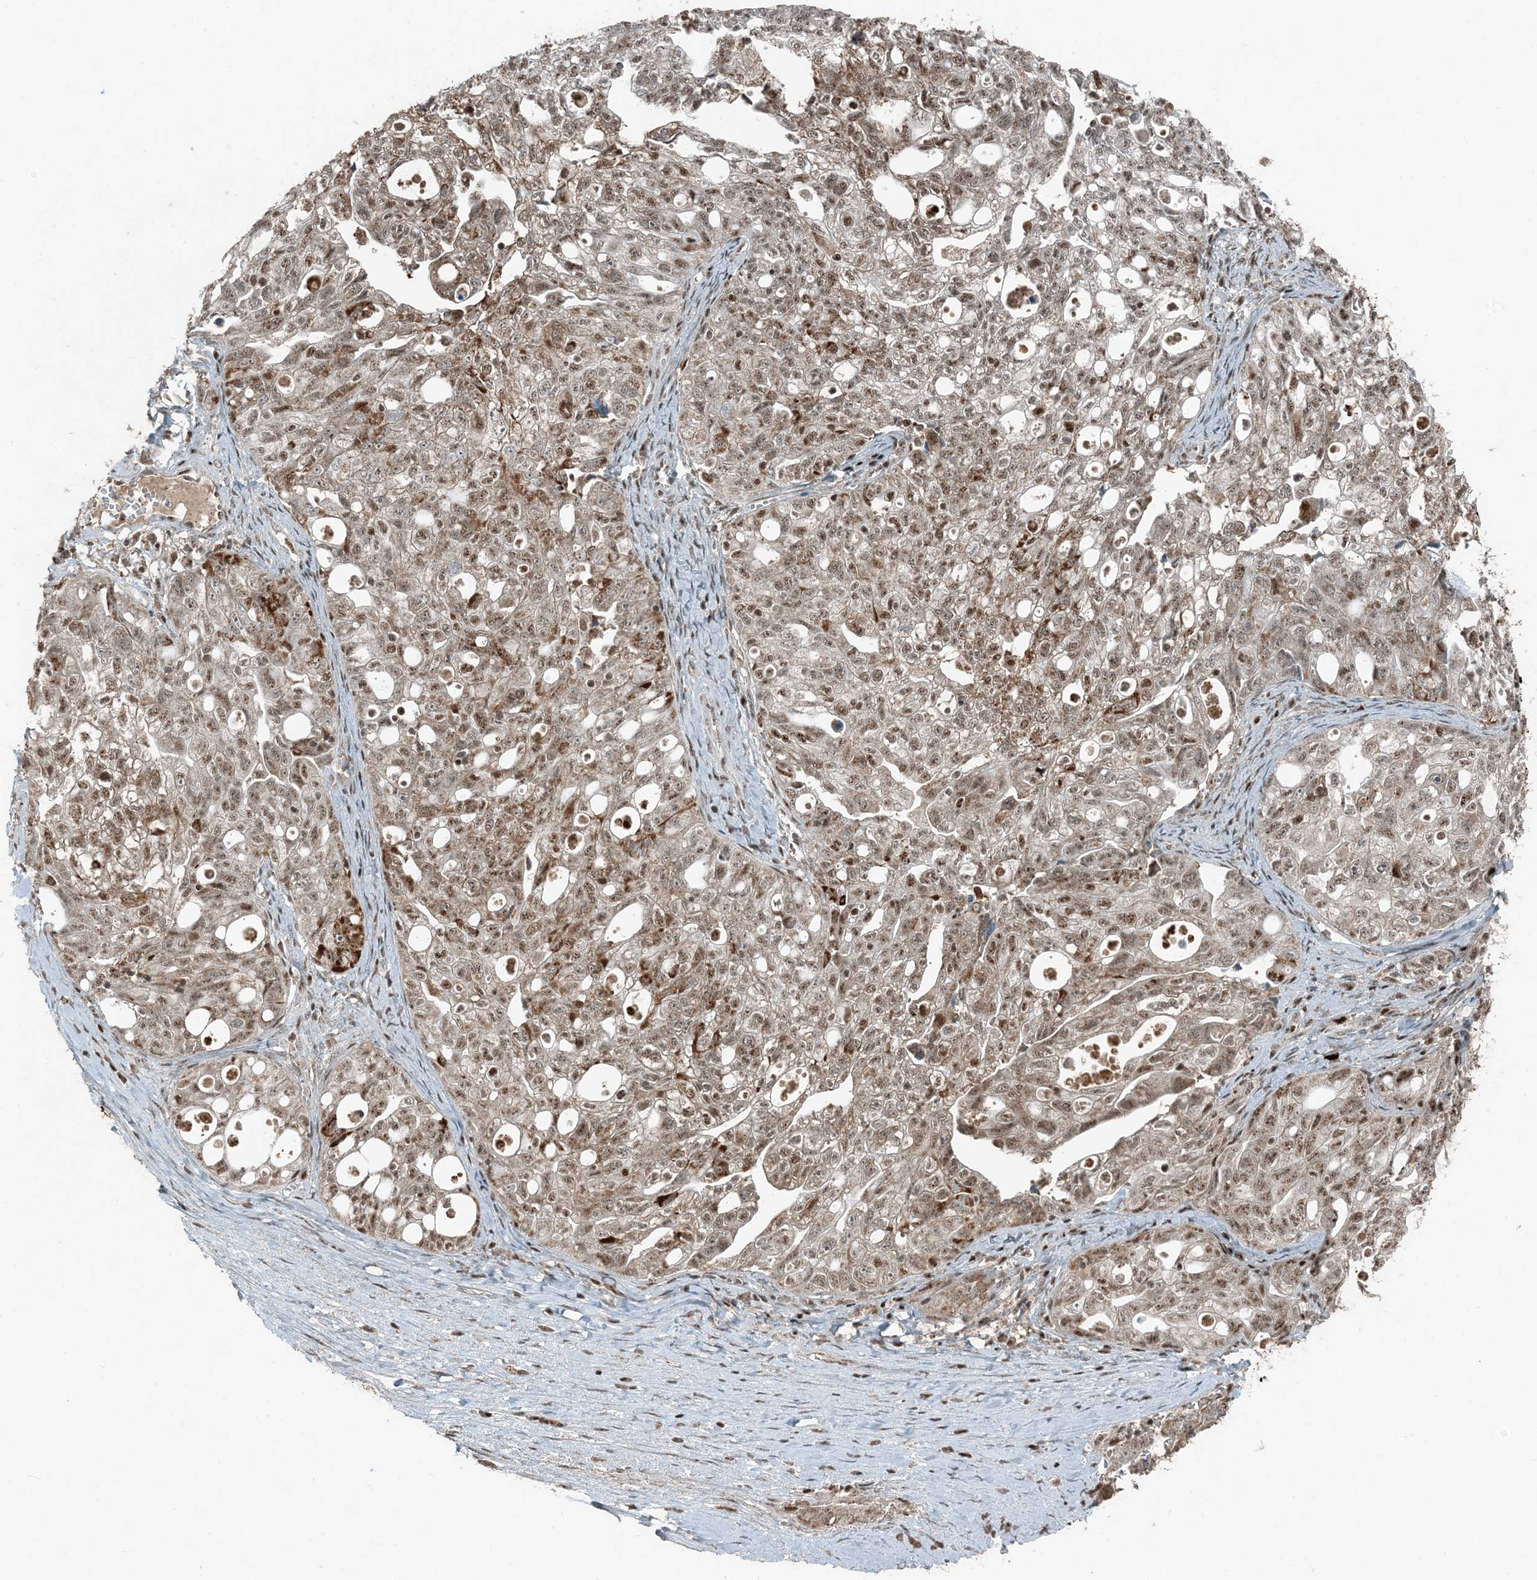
{"staining": {"intensity": "moderate", "quantity": ">75%", "location": "nuclear"}, "tissue": "ovarian cancer", "cell_type": "Tumor cells", "image_type": "cancer", "snomed": [{"axis": "morphology", "description": "Carcinoma, NOS"}, {"axis": "morphology", "description": "Cystadenocarcinoma, serous, NOS"}, {"axis": "topography", "description": "Ovary"}], "caption": "Immunohistochemistry (IHC) staining of carcinoma (ovarian), which reveals medium levels of moderate nuclear expression in approximately >75% of tumor cells indicating moderate nuclear protein positivity. The staining was performed using DAB (brown) for protein detection and nuclei were counterstained in hematoxylin (blue).", "gene": "TADA2B", "patient": {"sex": "female", "age": 69}}